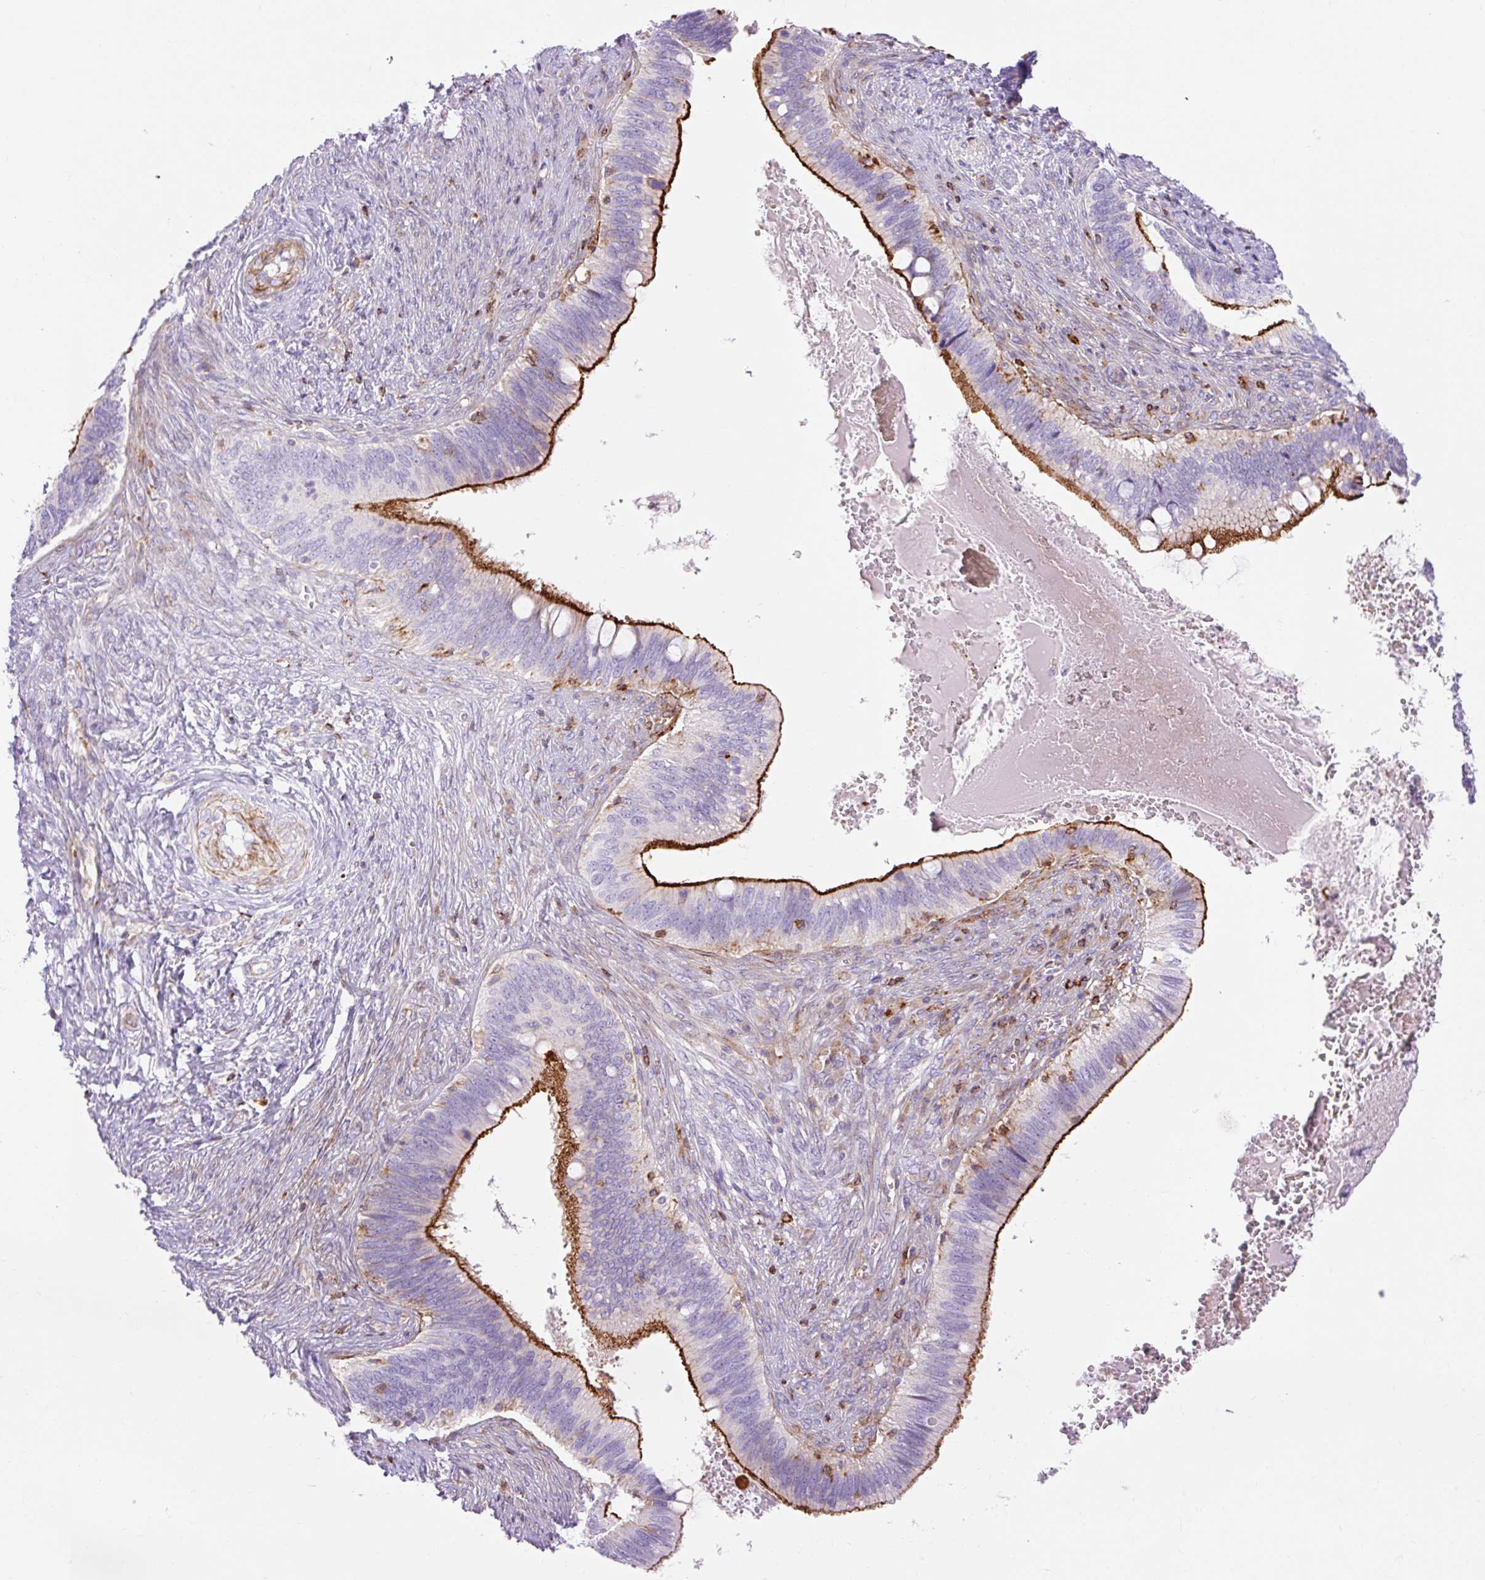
{"staining": {"intensity": "strong", "quantity": "25%-75%", "location": "cytoplasmic/membranous"}, "tissue": "cervical cancer", "cell_type": "Tumor cells", "image_type": "cancer", "snomed": [{"axis": "morphology", "description": "Adenocarcinoma, NOS"}, {"axis": "topography", "description": "Cervix"}], "caption": "An IHC histopathology image of neoplastic tissue is shown. Protein staining in brown highlights strong cytoplasmic/membranous positivity in cervical cancer within tumor cells.", "gene": "CORO7-PAM16", "patient": {"sex": "female", "age": 42}}